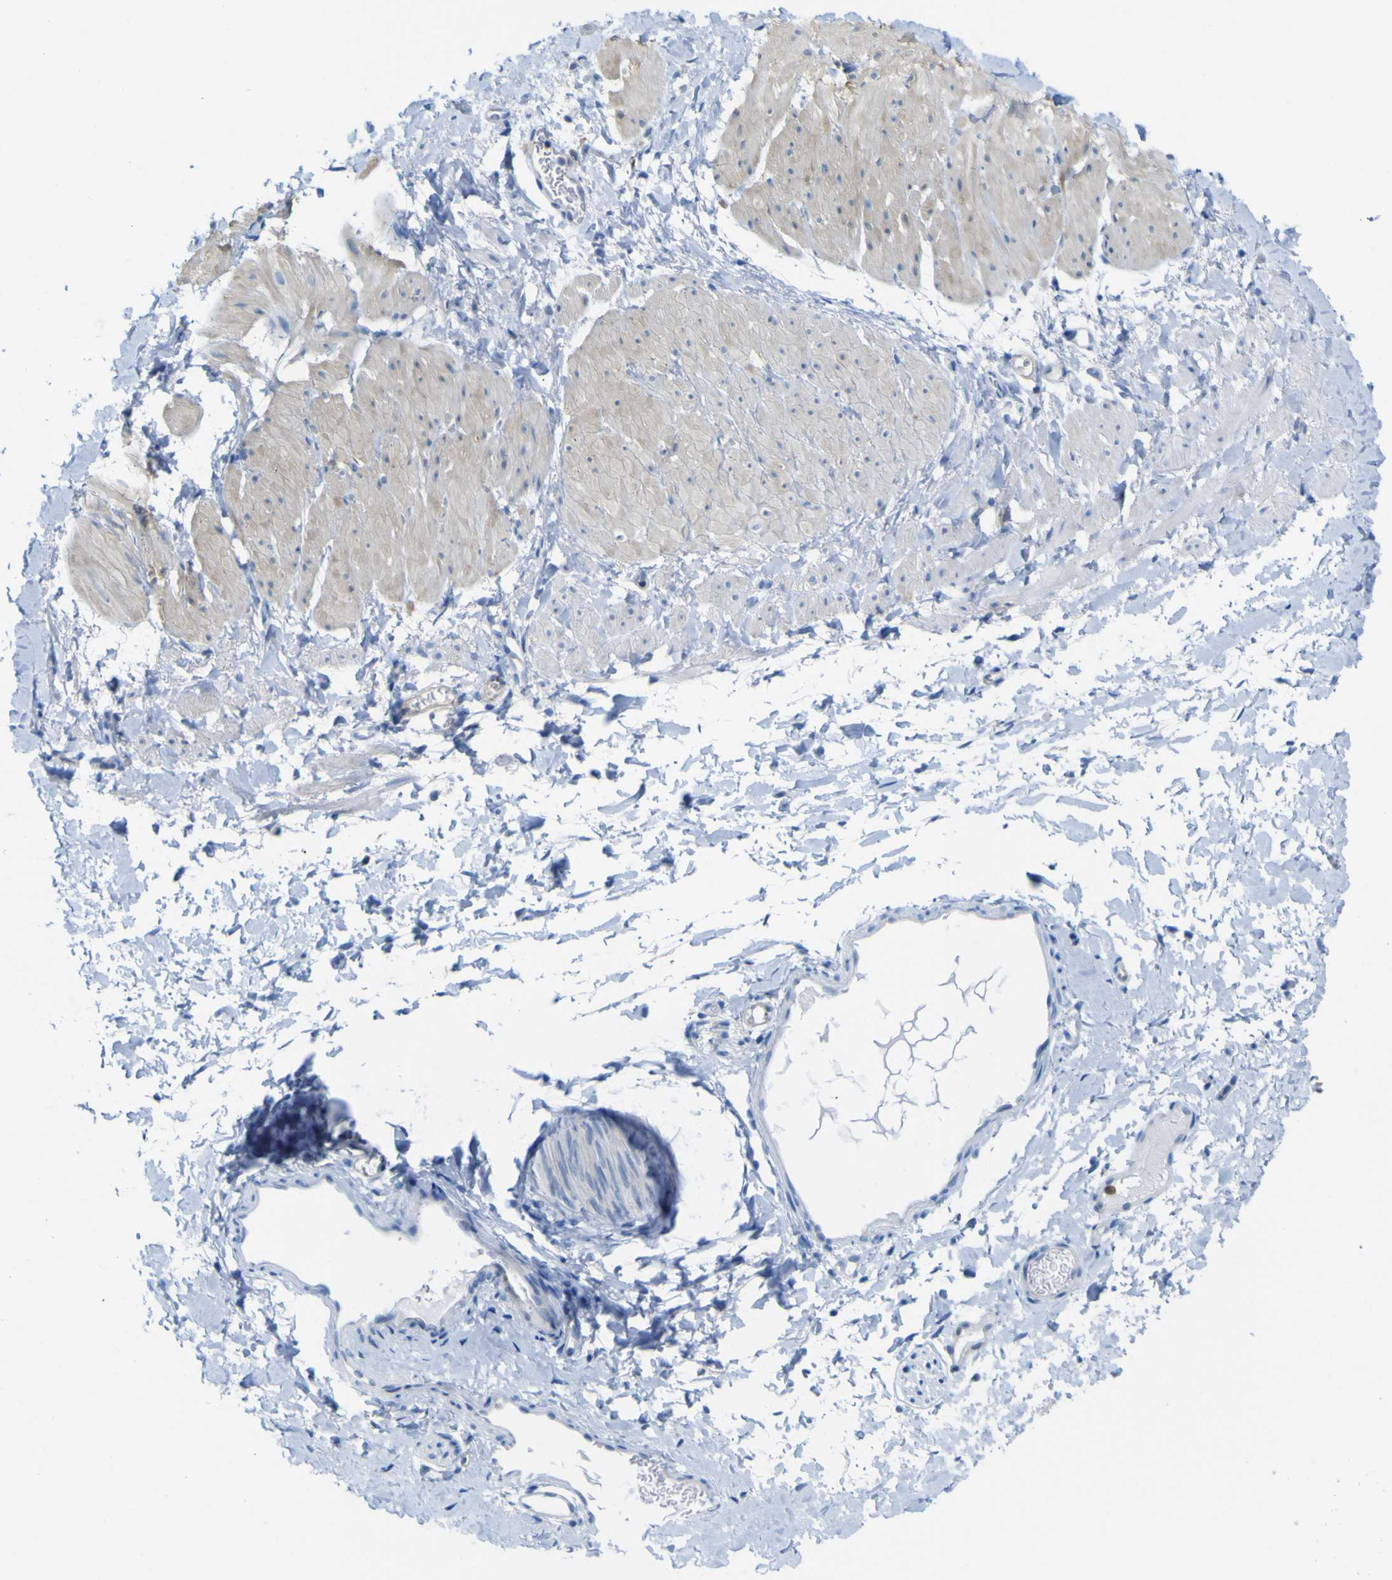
{"staining": {"intensity": "weak", "quantity": "<25%", "location": "cytoplasmic/membranous"}, "tissue": "smooth muscle", "cell_type": "Smooth muscle cells", "image_type": "normal", "snomed": [{"axis": "morphology", "description": "Normal tissue, NOS"}, {"axis": "topography", "description": "Smooth muscle"}], "caption": "IHC histopathology image of benign human smooth muscle stained for a protein (brown), which displays no positivity in smooth muscle cells.", "gene": "ABHD3", "patient": {"sex": "male", "age": 16}}